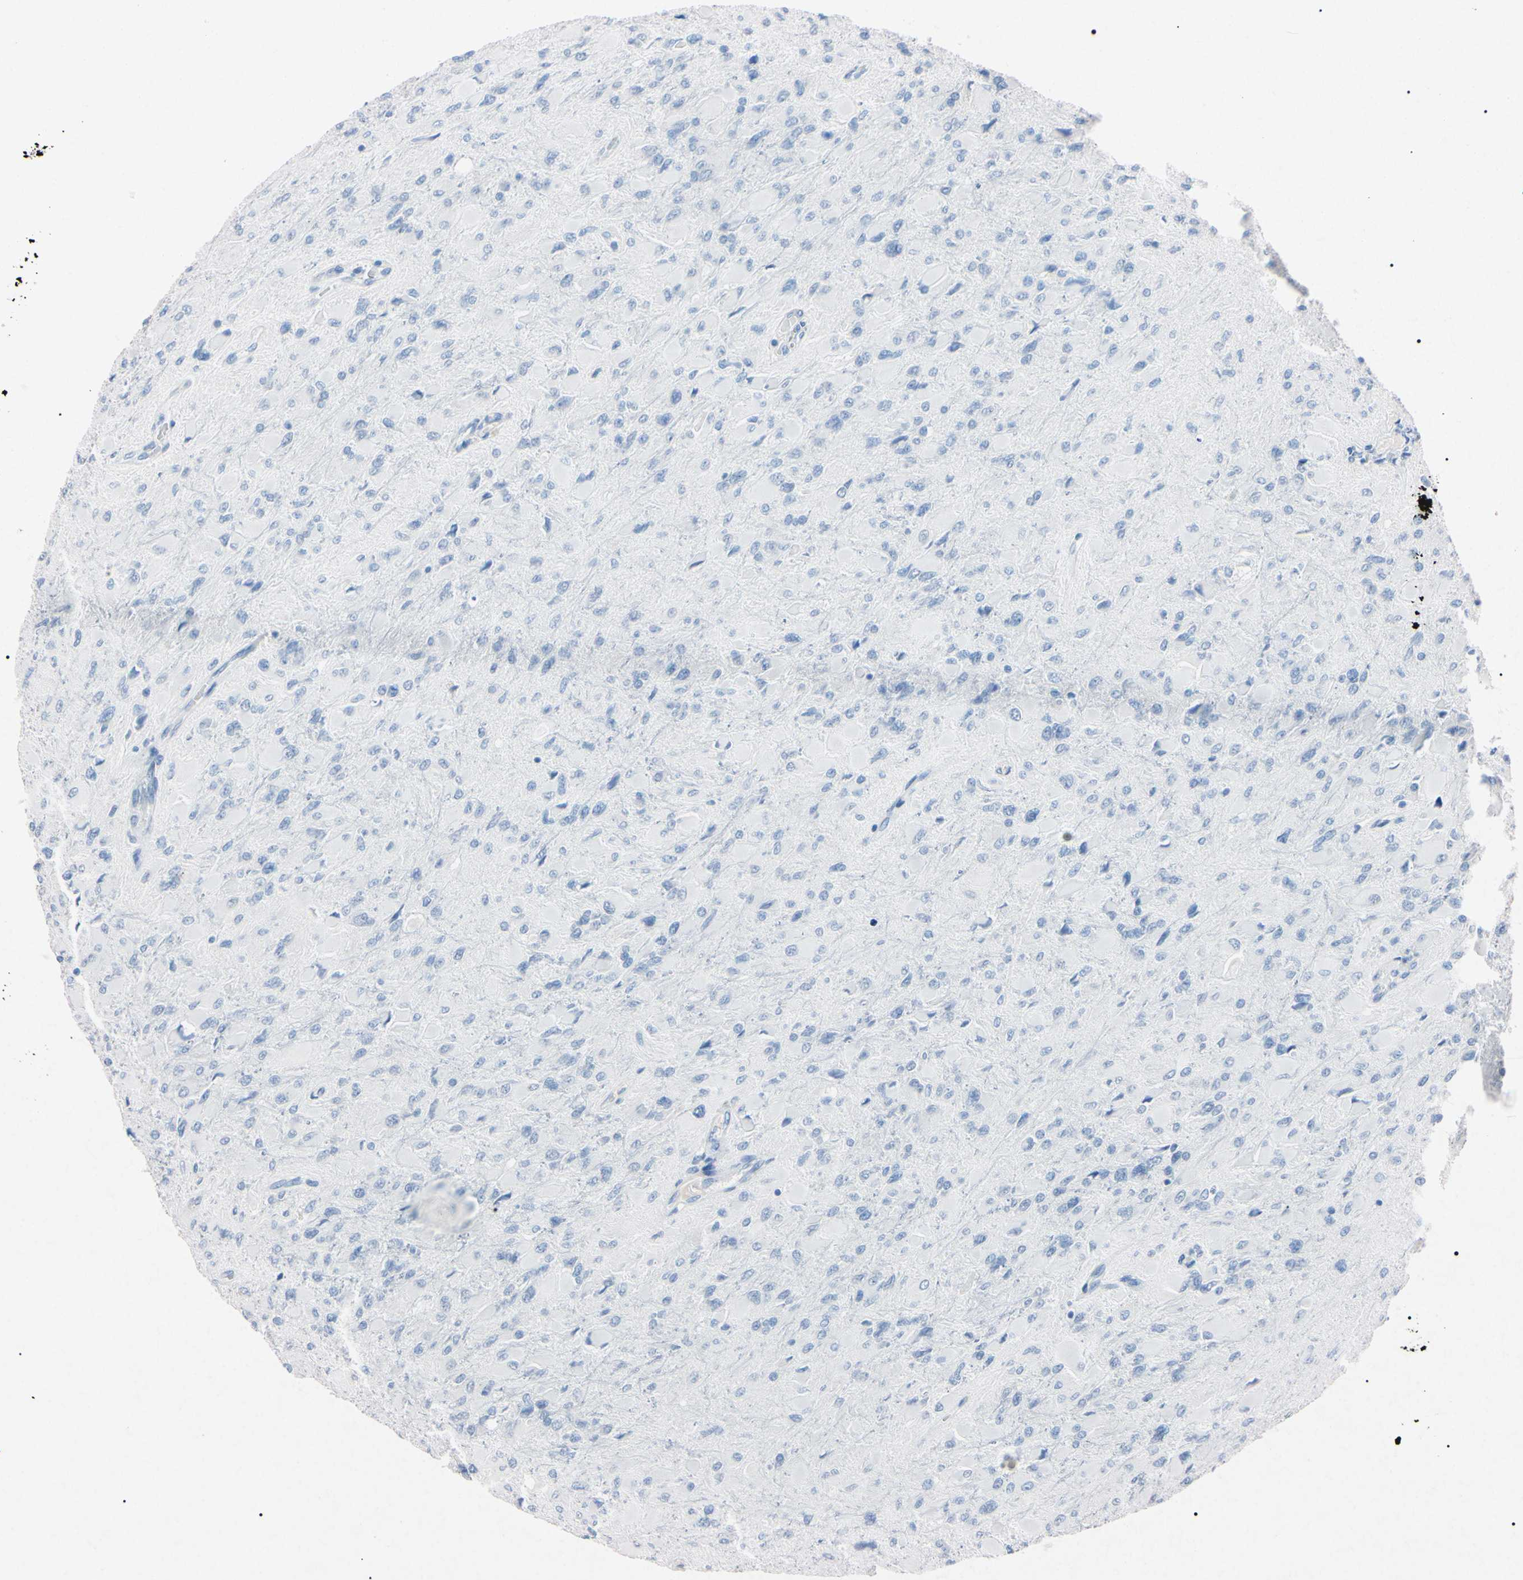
{"staining": {"intensity": "negative", "quantity": "none", "location": "none"}, "tissue": "glioma", "cell_type": "Tumor cells", "image_type": "cancer", "snomed": [{"axis": "morphology", "description": "Glioma, malignant, High grade"}, {"axis": "topography", "description": "Cerebral cortex"}], "caption": "IHC of human malignant glioma (high-grade) displays no expression in tumor cells. Brightfield microscopy of IHC stained with DAB (brown) and hematoxylin (blue), captured at high magnification.", "gene": "ELN", "patient": {"sex": "female", "age": 36}}